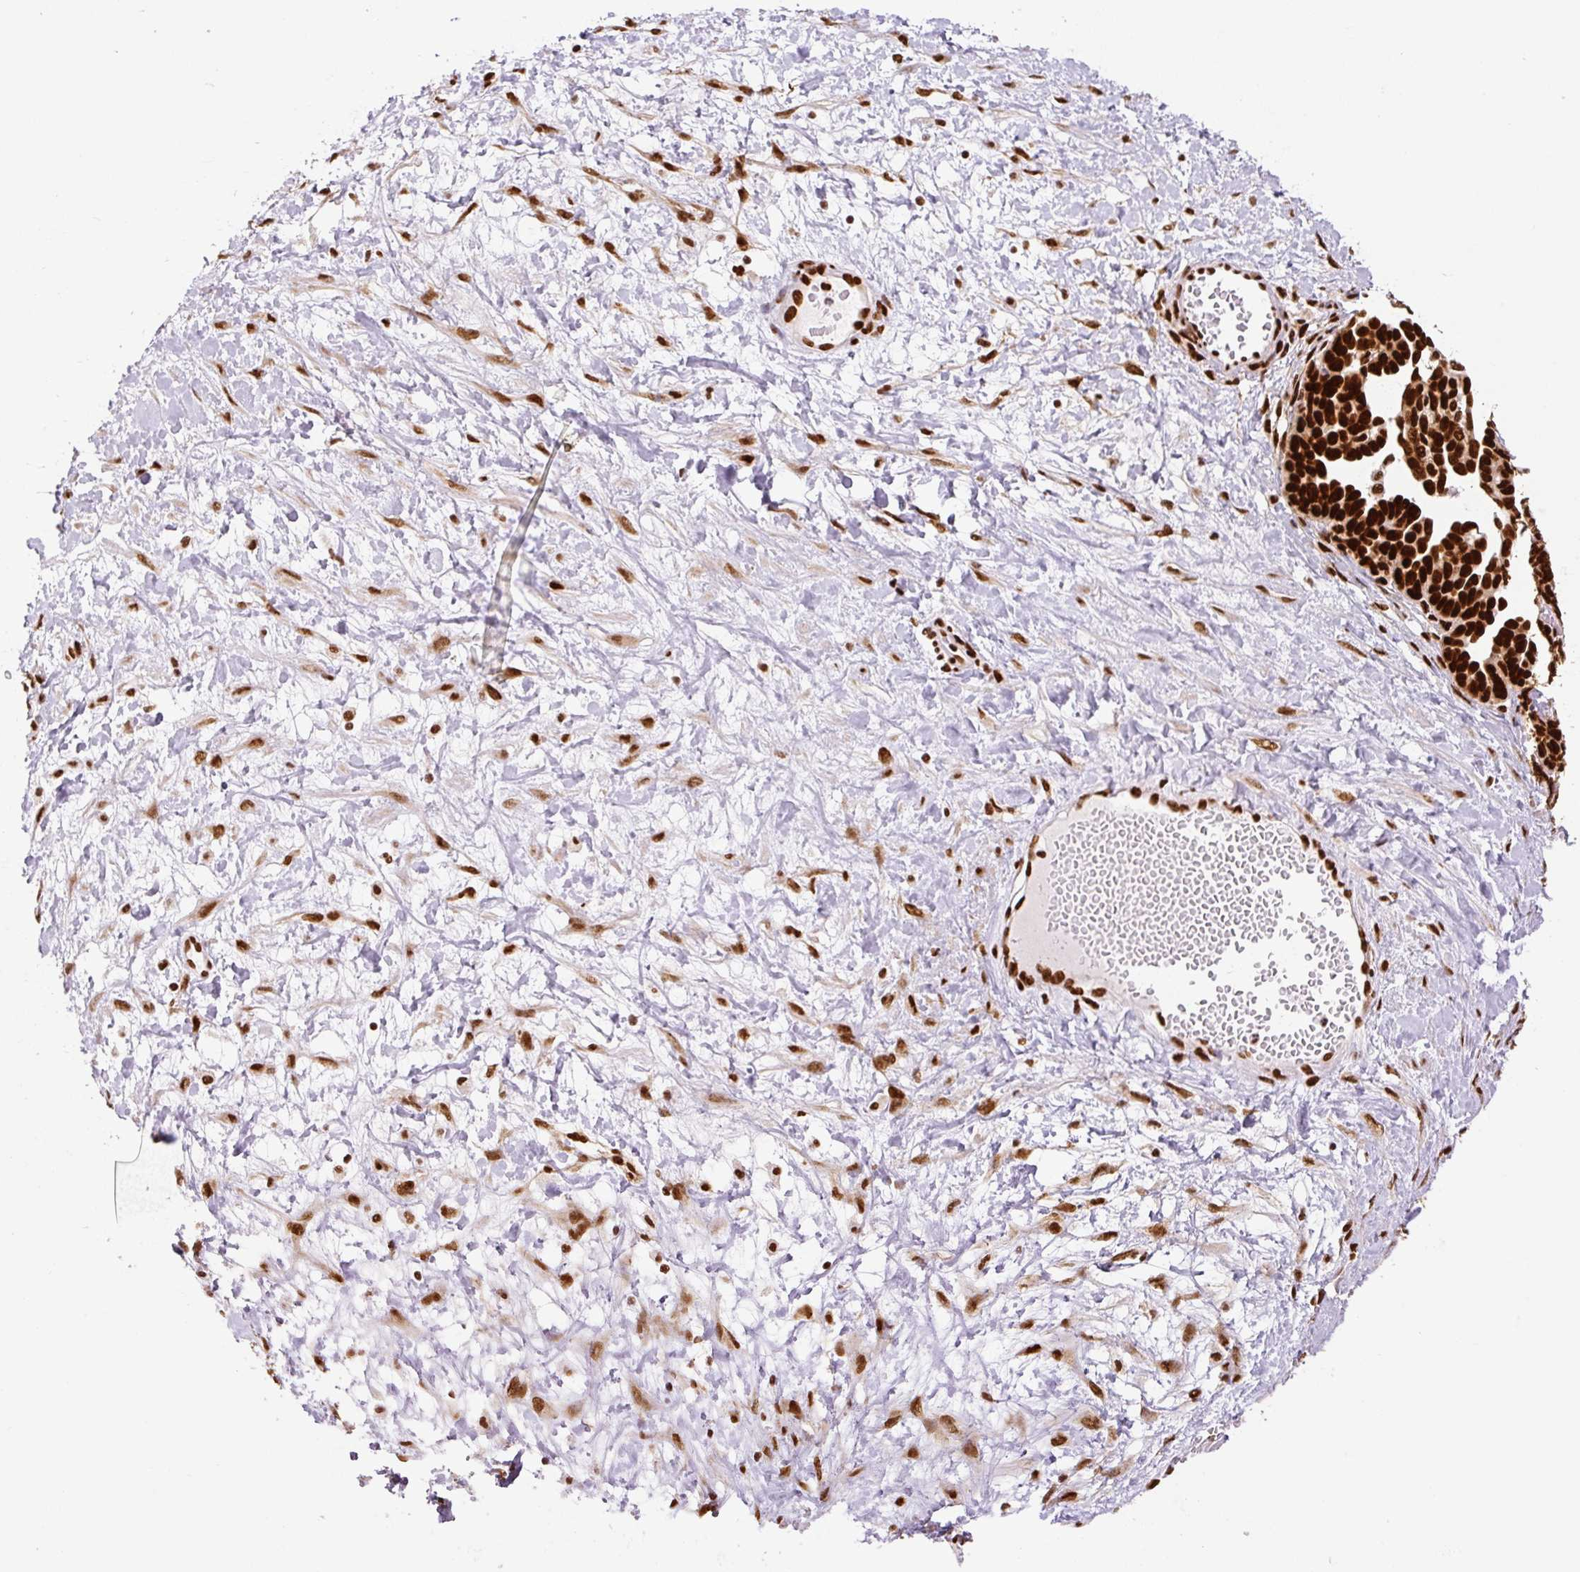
{"staining": {"intensity": "strong", "quantity": ">75%", "location": "nuclear"}, "tissue": "ovarian cancer", "cell_type": "Tumor cells", "image_type": "cancer", "snomed": [{"axis": "morphology", "description": "Cystadenocarcinoma, serous, NOS"}, {"axis": "topography", "description": "Ovary"}], "caption": "Immunohistochemistry of human ovarian cancer (serous cystadenocarcinoma) displays high levels of strong nuclear positivity in approximately >75% of tumor cells. (DAB IHC, brown staining for protein, blue staining for nuclei).", "gene": "FUS", "patient": {"sex": "female", "age": 54}}